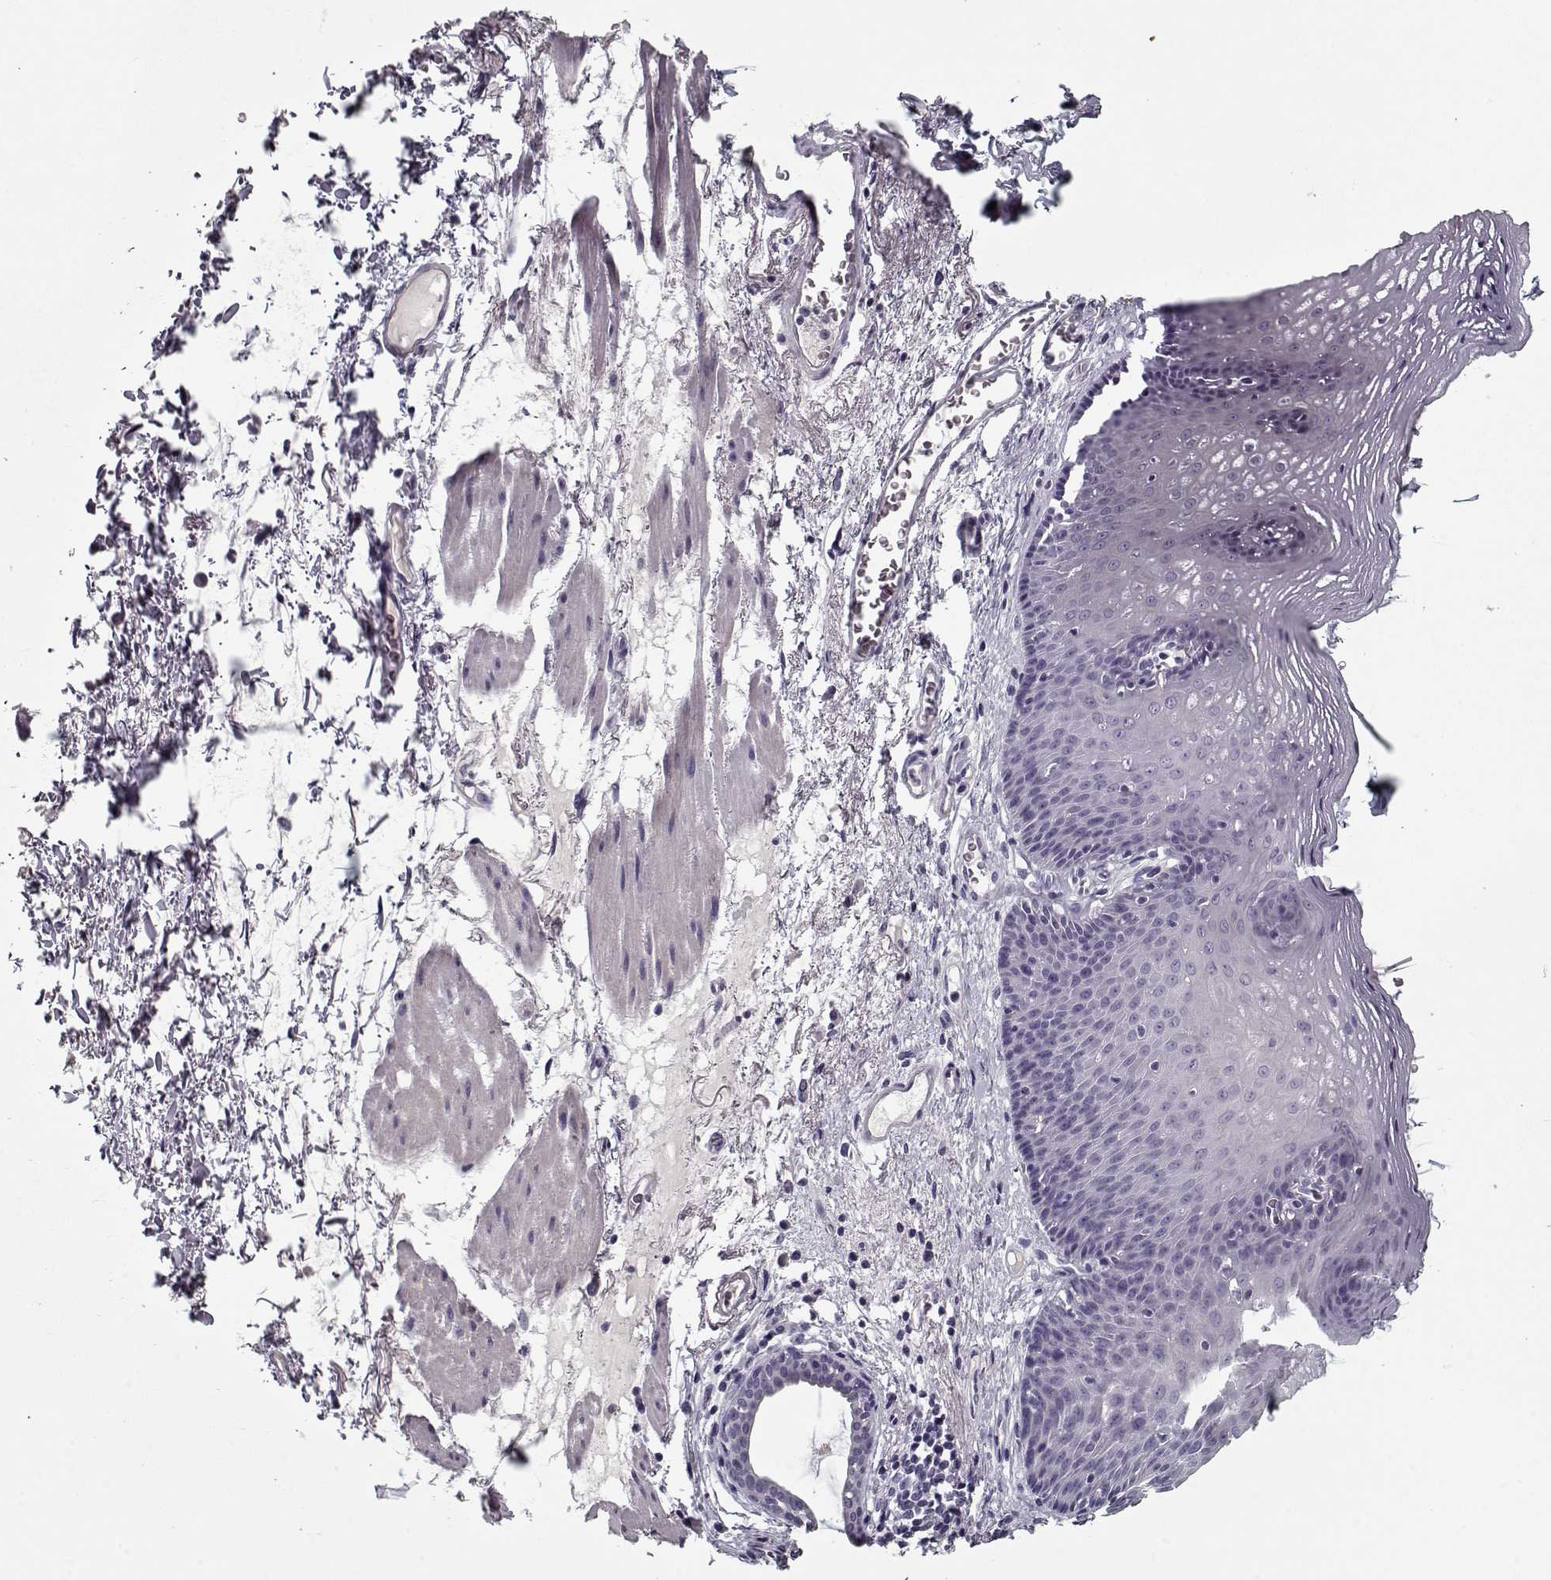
{"staining": {"intensity": "negative", "quantity": "none", "location": "none"}, "tissue": "esophagus", "cell_type": "Squamous epithelial cells", "image_type": "normal", "snomed": [{"axis": "morphology", "description": "Normal tissue, NOS"}, {"axis": "topography", "description": "Esophagus"}], "caption": "DAB immunohistochemical staining of benign esophagus demonstrates no significant staining in squamous epithelial cells.", "gene": "DDX25", "patient": {"sex": "male", "age": 76}}